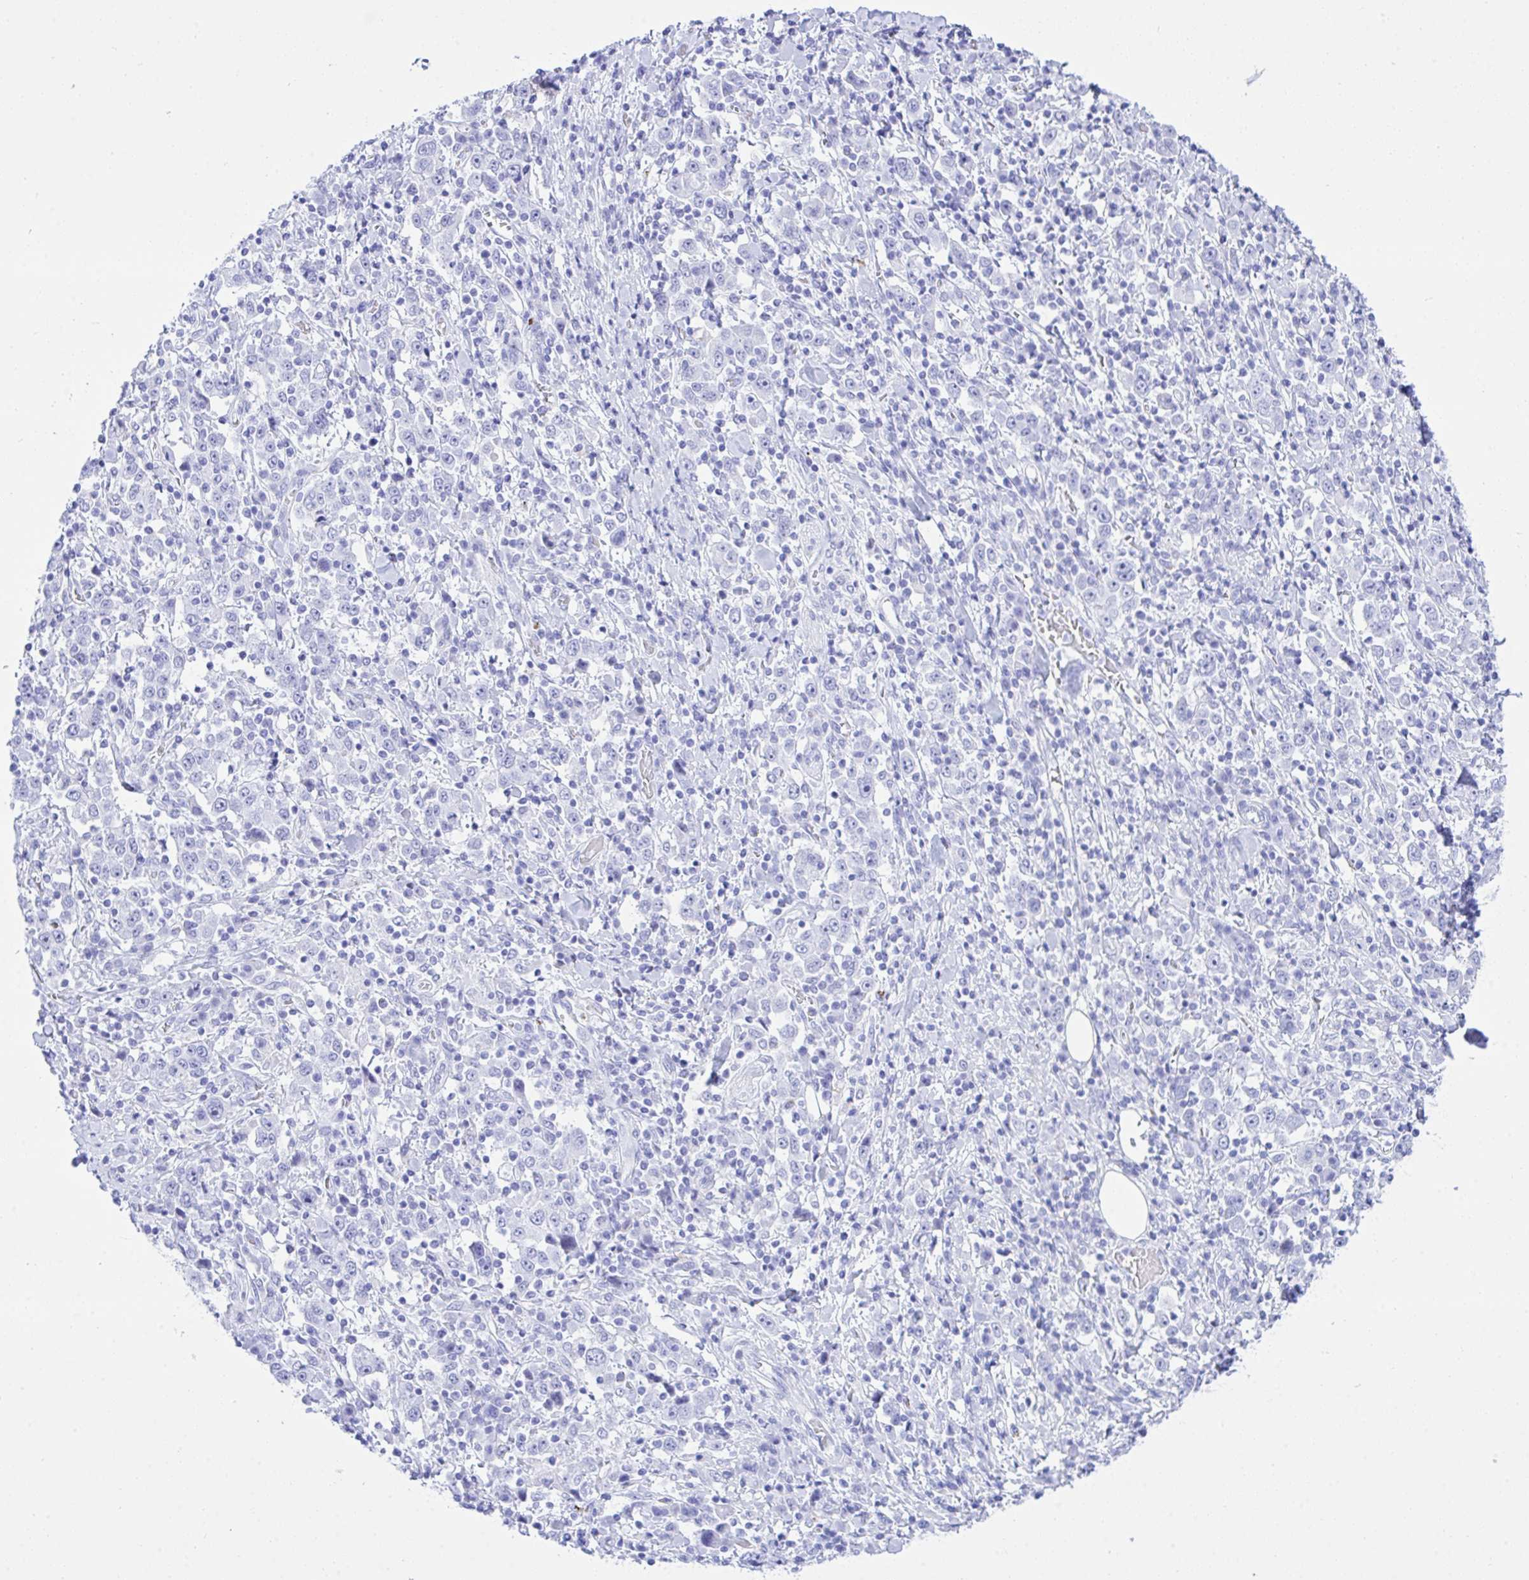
{"staining": {"intensity": "negative", "quantity": "none", "location": "none"}, "tissue": "stomach cancer", "cell_type": "Tumor cells", "image_type": "cancer", "snomed": [{"axis": "morphology", "description": "Normal tissue, NOS"}, {"axis": "morphology", "description": "Adenocarcinoma, NOS"}, {"axis": "topography", "description": "Stomach, upper"}, {"axis": "topography", "description": "Stomach"}], "caption": "Tumor cells show no significant protein expression in stomach cancer (adenocarcinoma).", "gene": "SELENOV", "patient": {"sex": "male", "age": 59}}